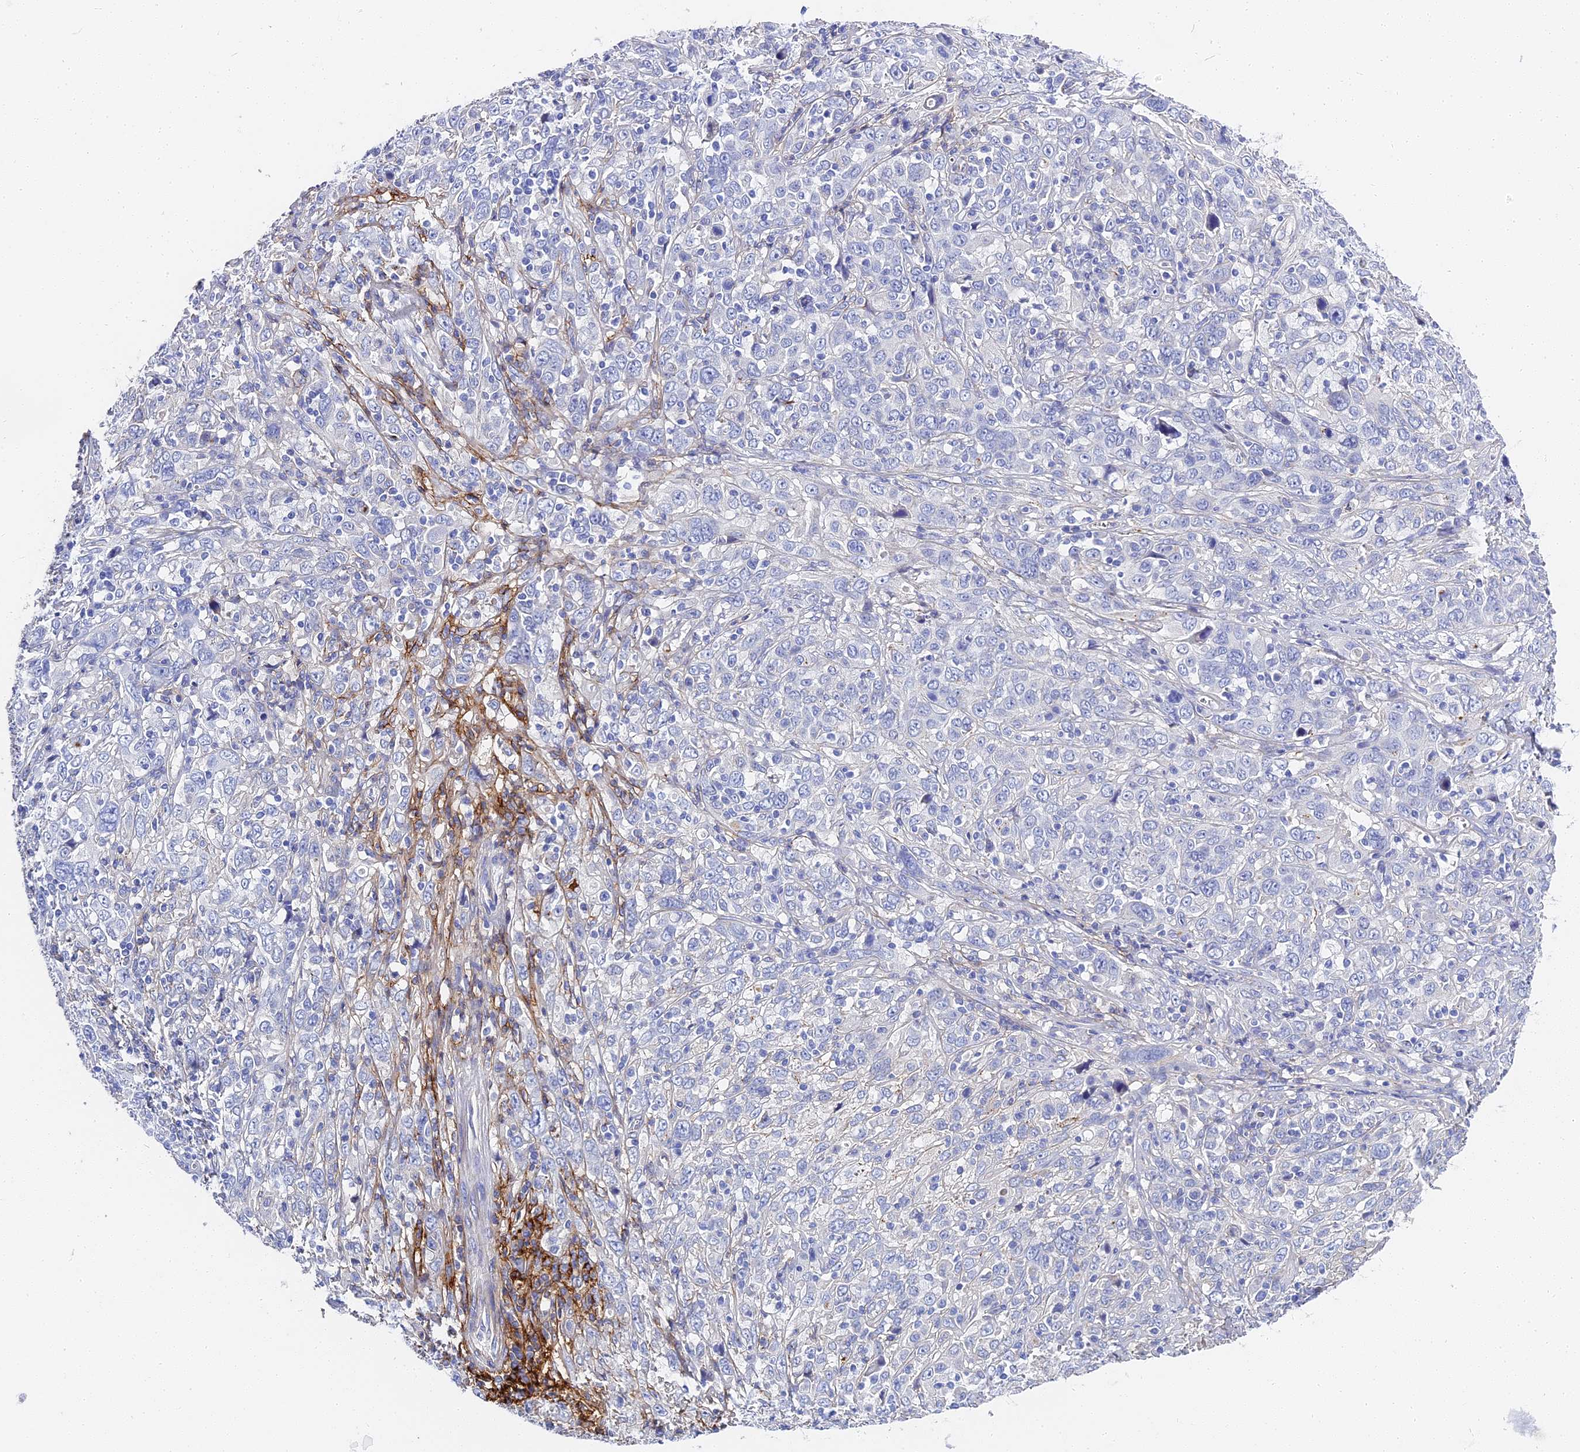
{"staining": {"intensity": "negative", "quantity": "none", "location": "none"}, "tissue": "cervical cancer", "cell_type": "Tumor cells", "image_type": "cancer", "snomed": [{"axis": "morphology", "description": "Squamous cell carcinoma, NOS"}, {"axis": "topography", "description": "Cervix"}], "caption": "This is an immunohistochemistry (IHC) histopathology image of human squamous cell carcinoma (cervical). There is no positivity in tumor cells.", "gene": "ITIH1", "patient": {"sex": "female", "age": 46}}